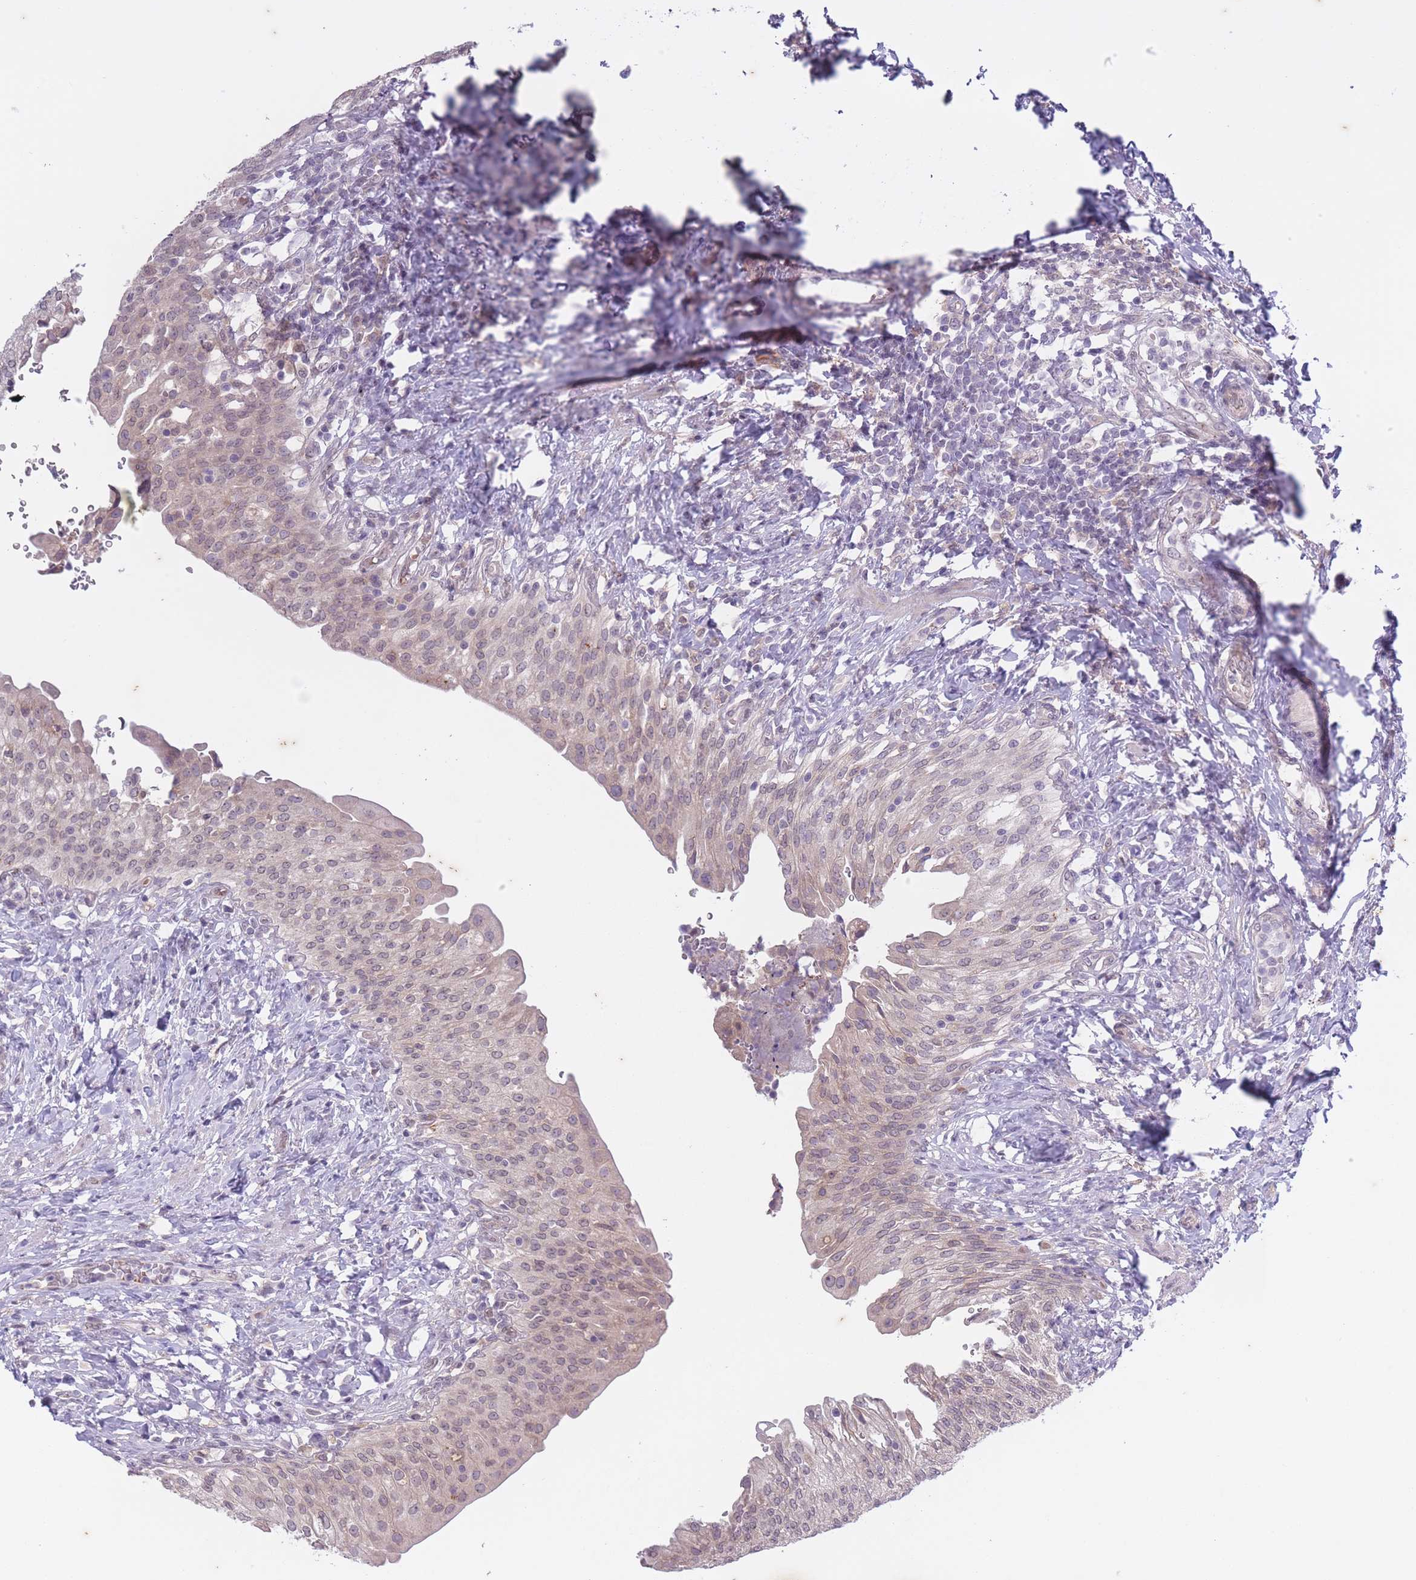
{"staining": {"intensity": "weak", "quantity": "25%-75%", "location": "cytoplasmic/membranous,nuclear"}, "tissue": "urinary bladder", "cell_type": "Urothelial cells", "image_type": "normal", "snomed": [{"axis": "morphology", "description": "Normal tissue, NOS"}, {"axis": "morphology", "description": "Inflammation, NOS"}, {"axis": "topography", "description": "Urinary bladder"}], "caption": "Approximately 25%-75% of urothelial cells in normal human urinary bladder exhibit weak cytoplasmic/membranous,nuclear protein expression as visualized by brown immunohistochemical staining.", "gene": "ARPIN", "patient": {"sex": "male", "age": 64}}